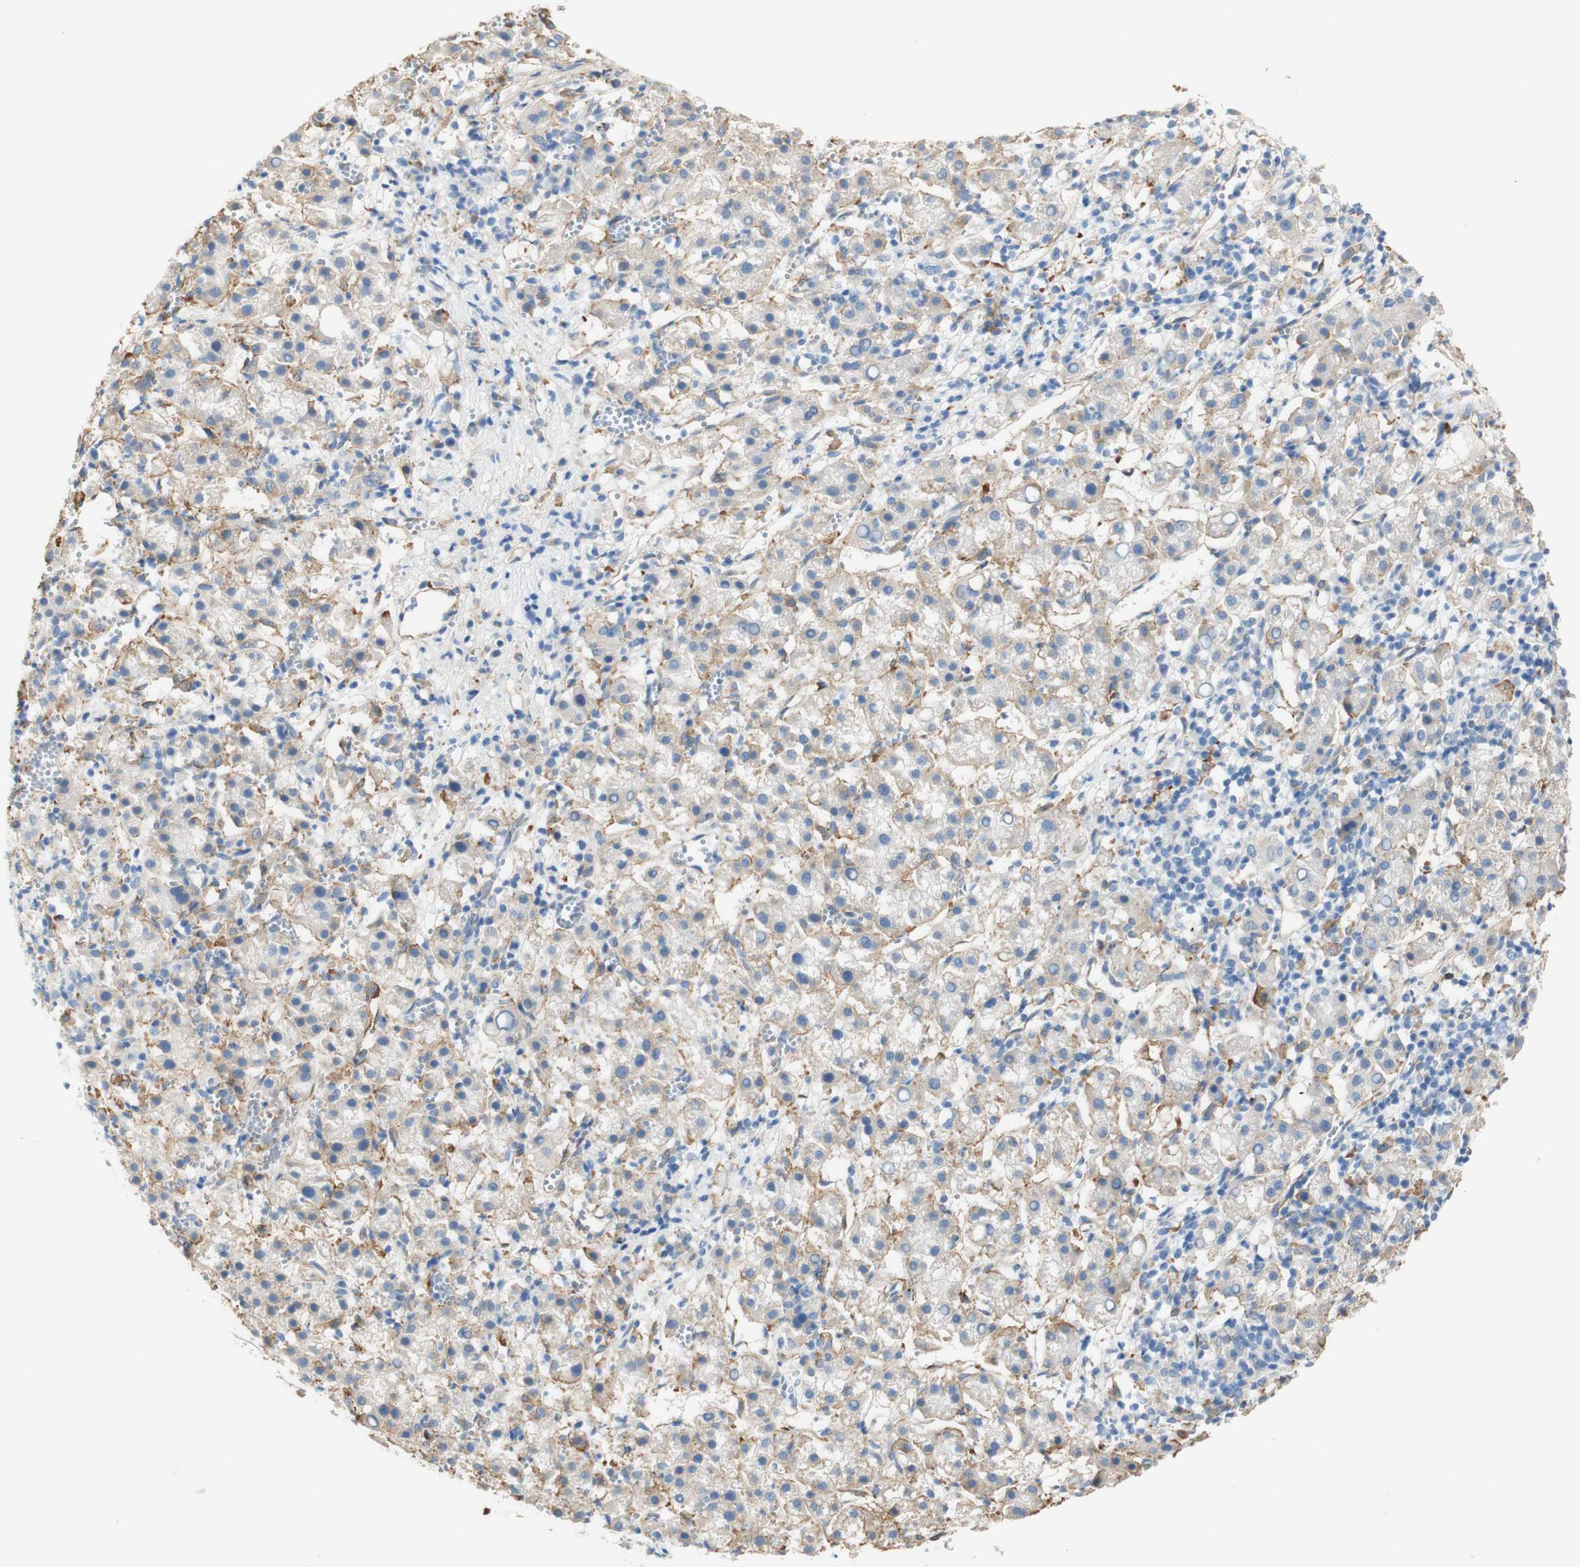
{"staining": {"intensity": "weak", "quantity": "25%-75%", "location": "cytoplasmic/membranous"}, "tissue": "liver cancer", "cell_type": "Tumor cells", "image_type": "cancer", "snomed": [{"axis": "morphology", "description": "Carcinoma, Hepatocellular, NOS"}, {"axis": "topography", "description": "Liver"}], "caption": "Brown immunohistochemical staining in liver cancer exhibits weak cytoplasmic/membranous staining in about 25%-75% of tumor cells.", "gene": "FCGRT", "patient": {"sex": "female", "age": 58}}